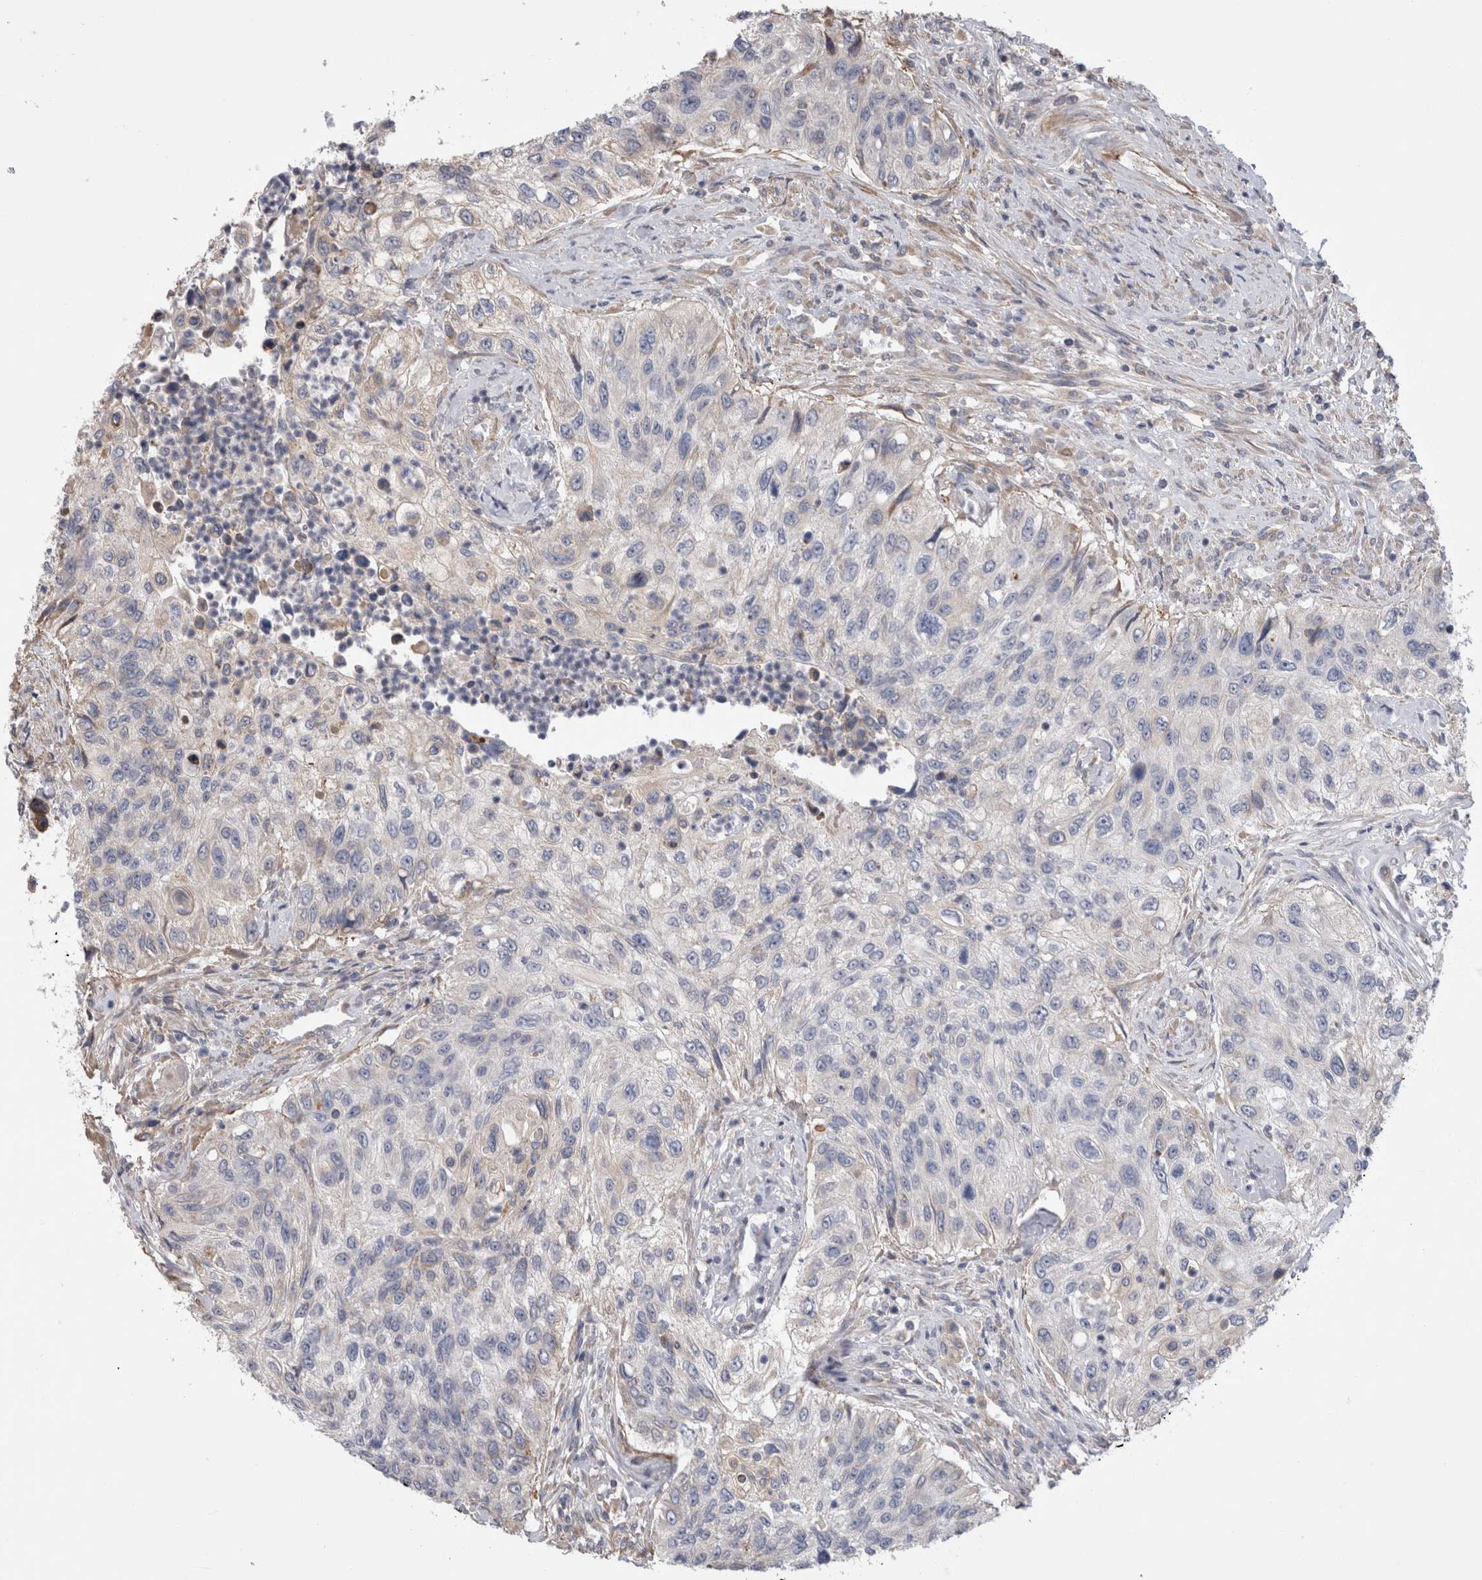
{"staining": {"intensity": "negative", "quantity": "none", "location": "none"}, "tissue": "urothelial cancer", "cell_type": "Tumor cells", "image_type": "cancer", "snomed": [{"axis": "morphology", "description": "Urothelial carcinoma, High grade"}, {"axis": "topography", "description": "Urinary bladder"}], "caption": "There is no significant positivity in tumor cells of high-grade urothelial carcinoma.", "gene": "SMAP2", "patient": {"sex": "female", "age": 60}}